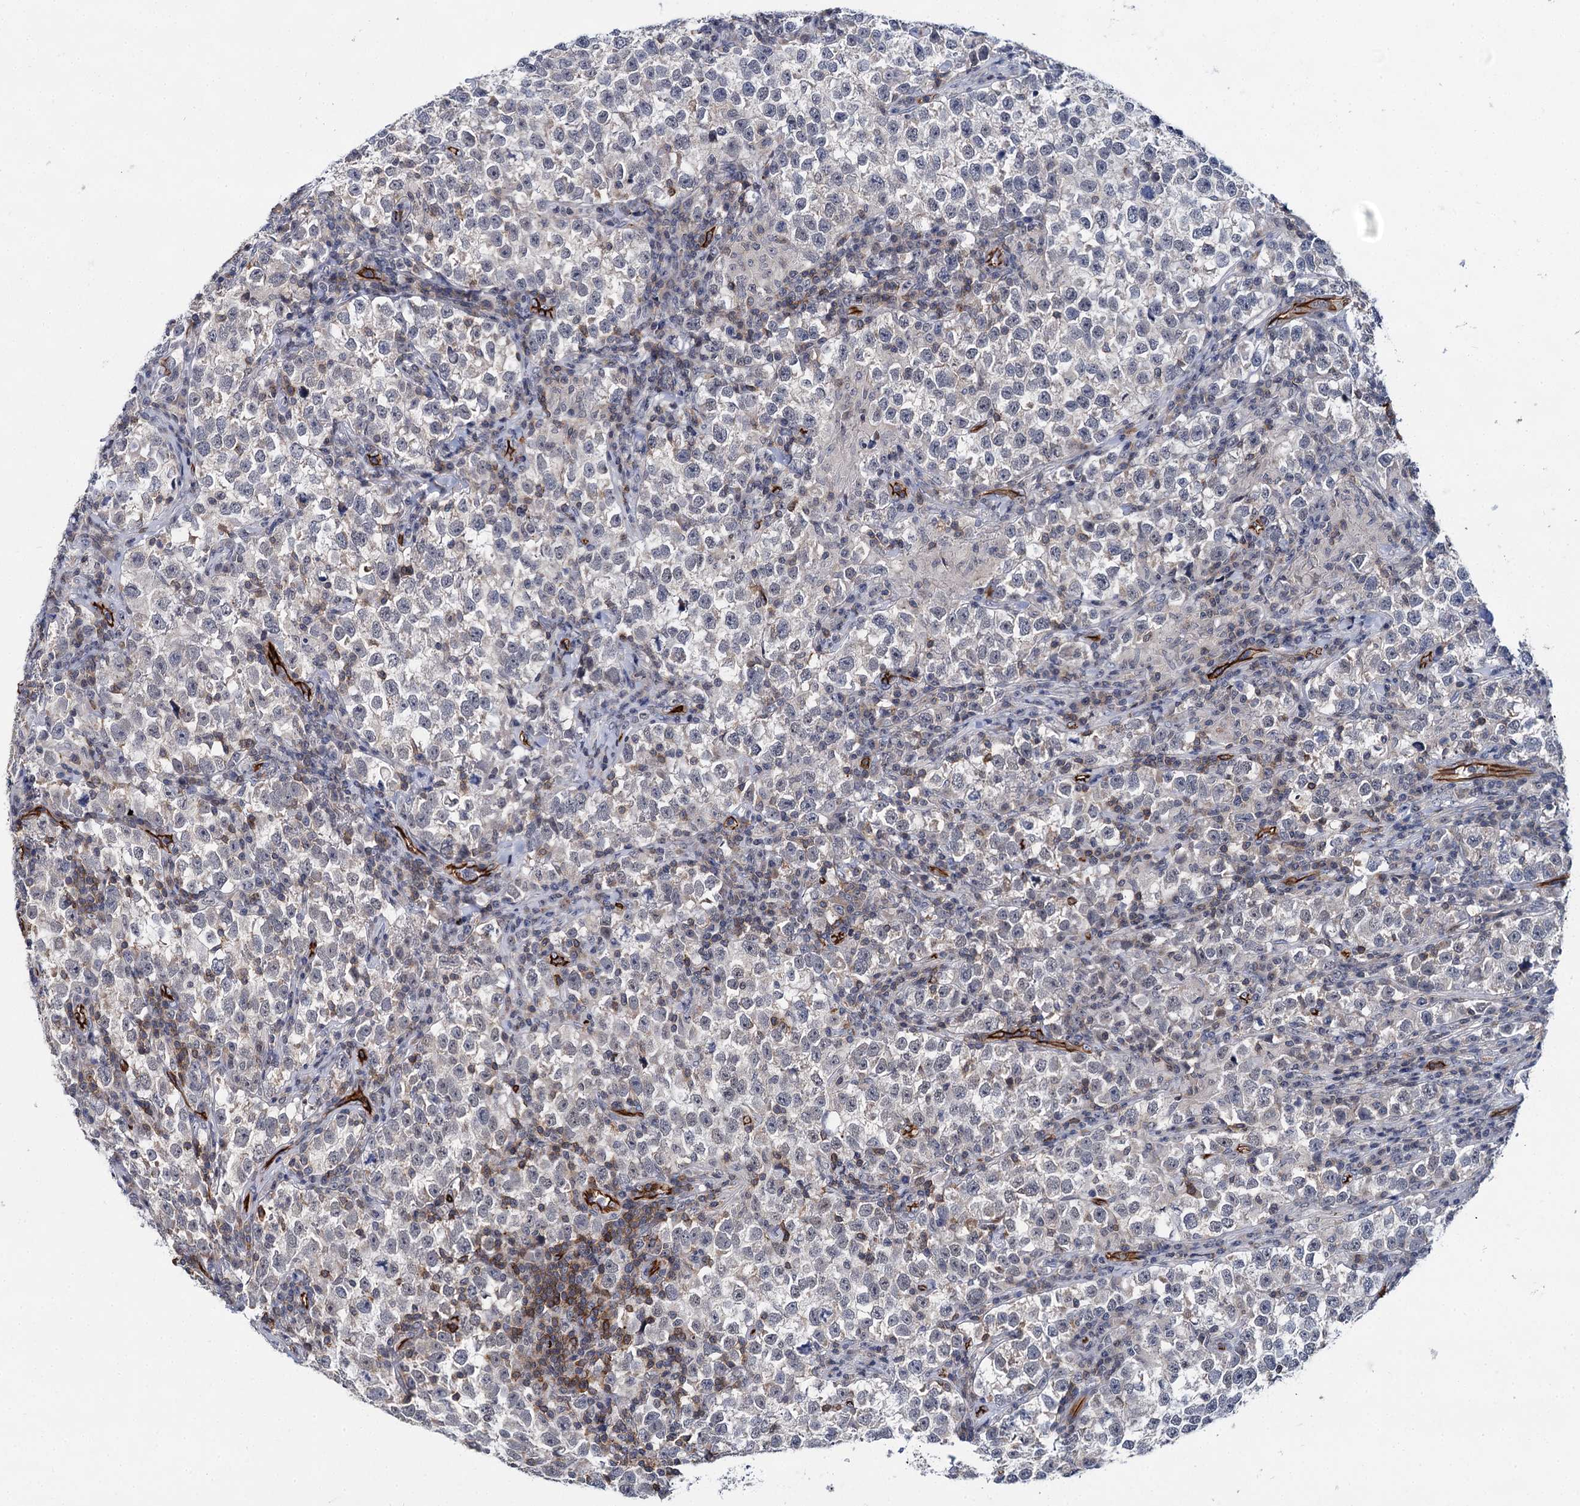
{"staining": {"intensity": "negative", "quantity": "none", "location": "none"}, "tissue": "testis cancer", "cell_type": "Tumor cells", "image_type": "cancer", "snomed": [{"axis": "morphology", "description": "Normal tissue, NOS"}, {"axis": "morphology", "description": "Seminoma, NOS"}, {"axis": "topography", "description": "Testis"}], "caption": "DAB (3,3'-diaminobenzidine) immunohistochemical staining of testis seminoma shows no significant staining in tumor cells. (DAB (3,3'-diaminobenzidine) immunohistochemistry visualized using brightfield microscopy, high magnification).", "gene": "ABLIM1", "patient": {"sex": "male", "age": 43}}